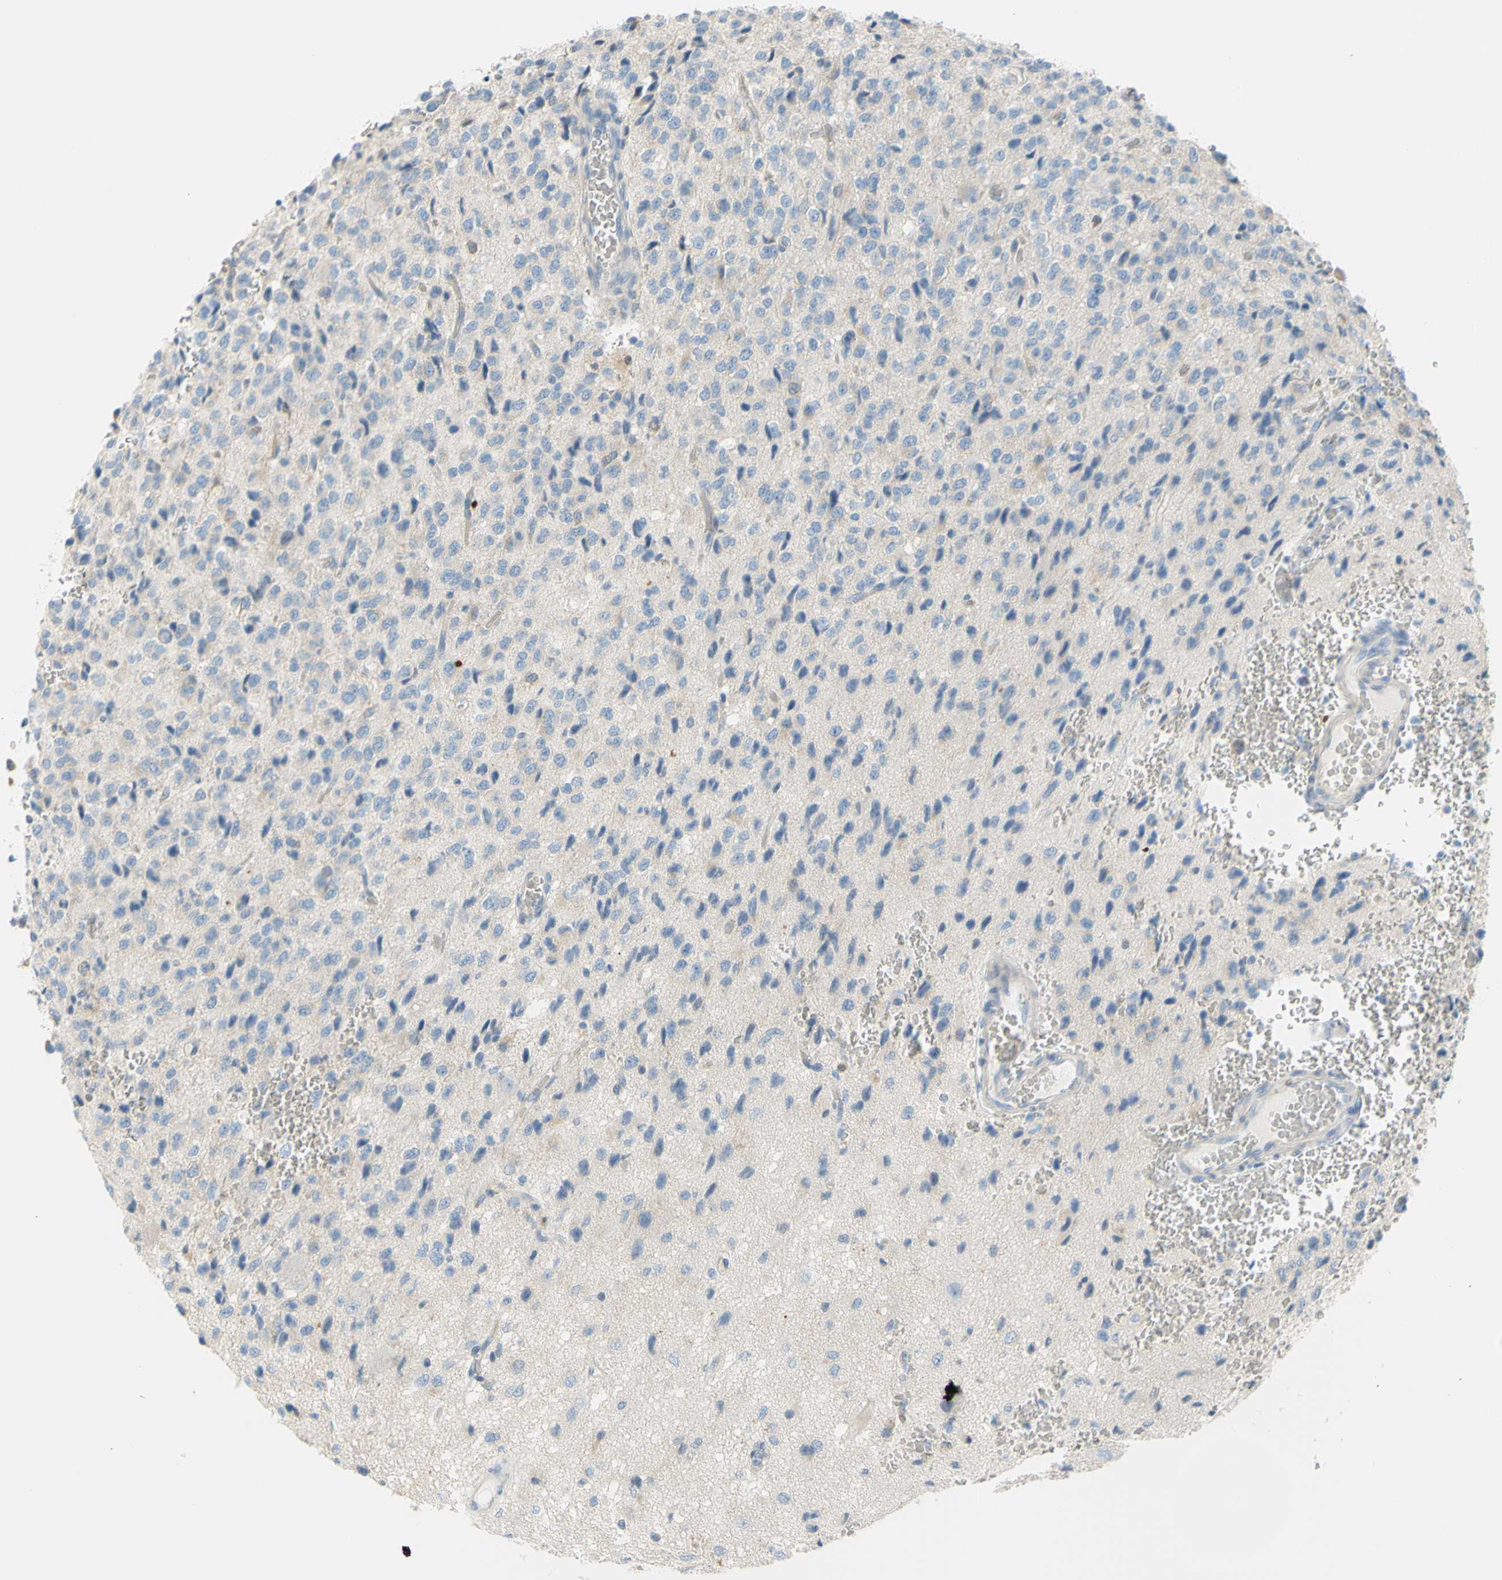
{"staining": {"intensity": "negative", "quantity": "none", "location": "none"}, "tissue": "glioma", "cell_type": "Tumor cells", "image_type": "cancer", "snomed": [{"axis": "morphology", "description": "Glioma, malignant, High grade"}, {"axis": "topography", "description": "pancreas cauda"}], "caption": "An image of glioma stained for a protein shows no brown staining in tumor cells. (DAB immunohistochemistry visualized using brightfield microscopy, high magnification).", "gene": "FRMD4B", "patient": {"sex": "male", "age": 60}}